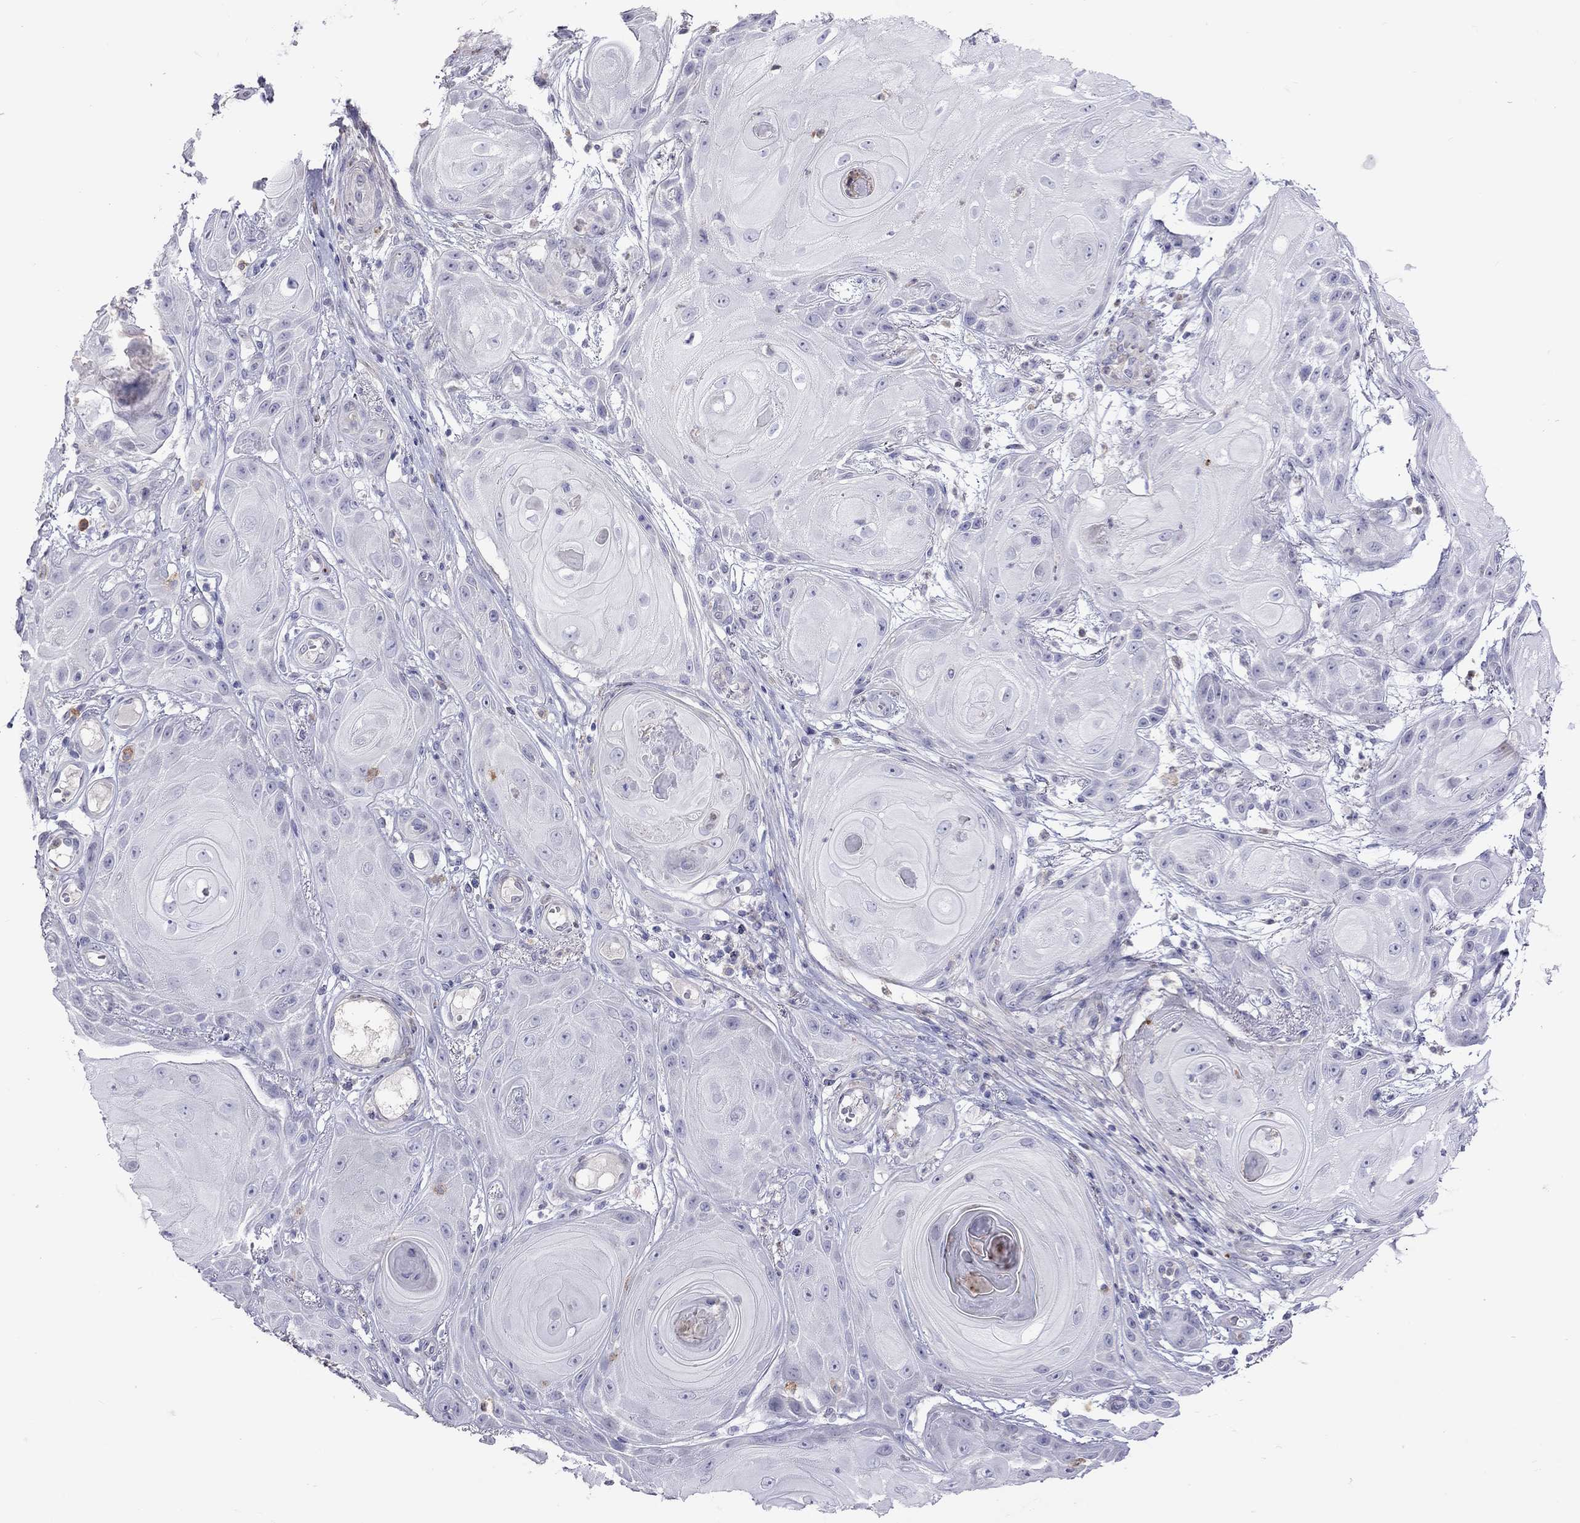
{"staining": {"intensity": "negative", "quantity": "none", "location": "none"}, "tissue": "skin cancer", "cell_type": "Tumor cells", "image_type": "cancer", "snomed": [{"axis": "morphology", "description": "Squamous cell carcinoma, NOS"}, {"axis": "topography", "description": "Skin"}], "caption": "Protein analysis of squamous cell carcinoma (skin) exhibits no significant positivity in tumor cells. (DAB (3,3'-diaminobenzidine) IHC with hematoxylin counter stain).", "gene": "STAR", "patient": {"sex": "male", "age": 62}}